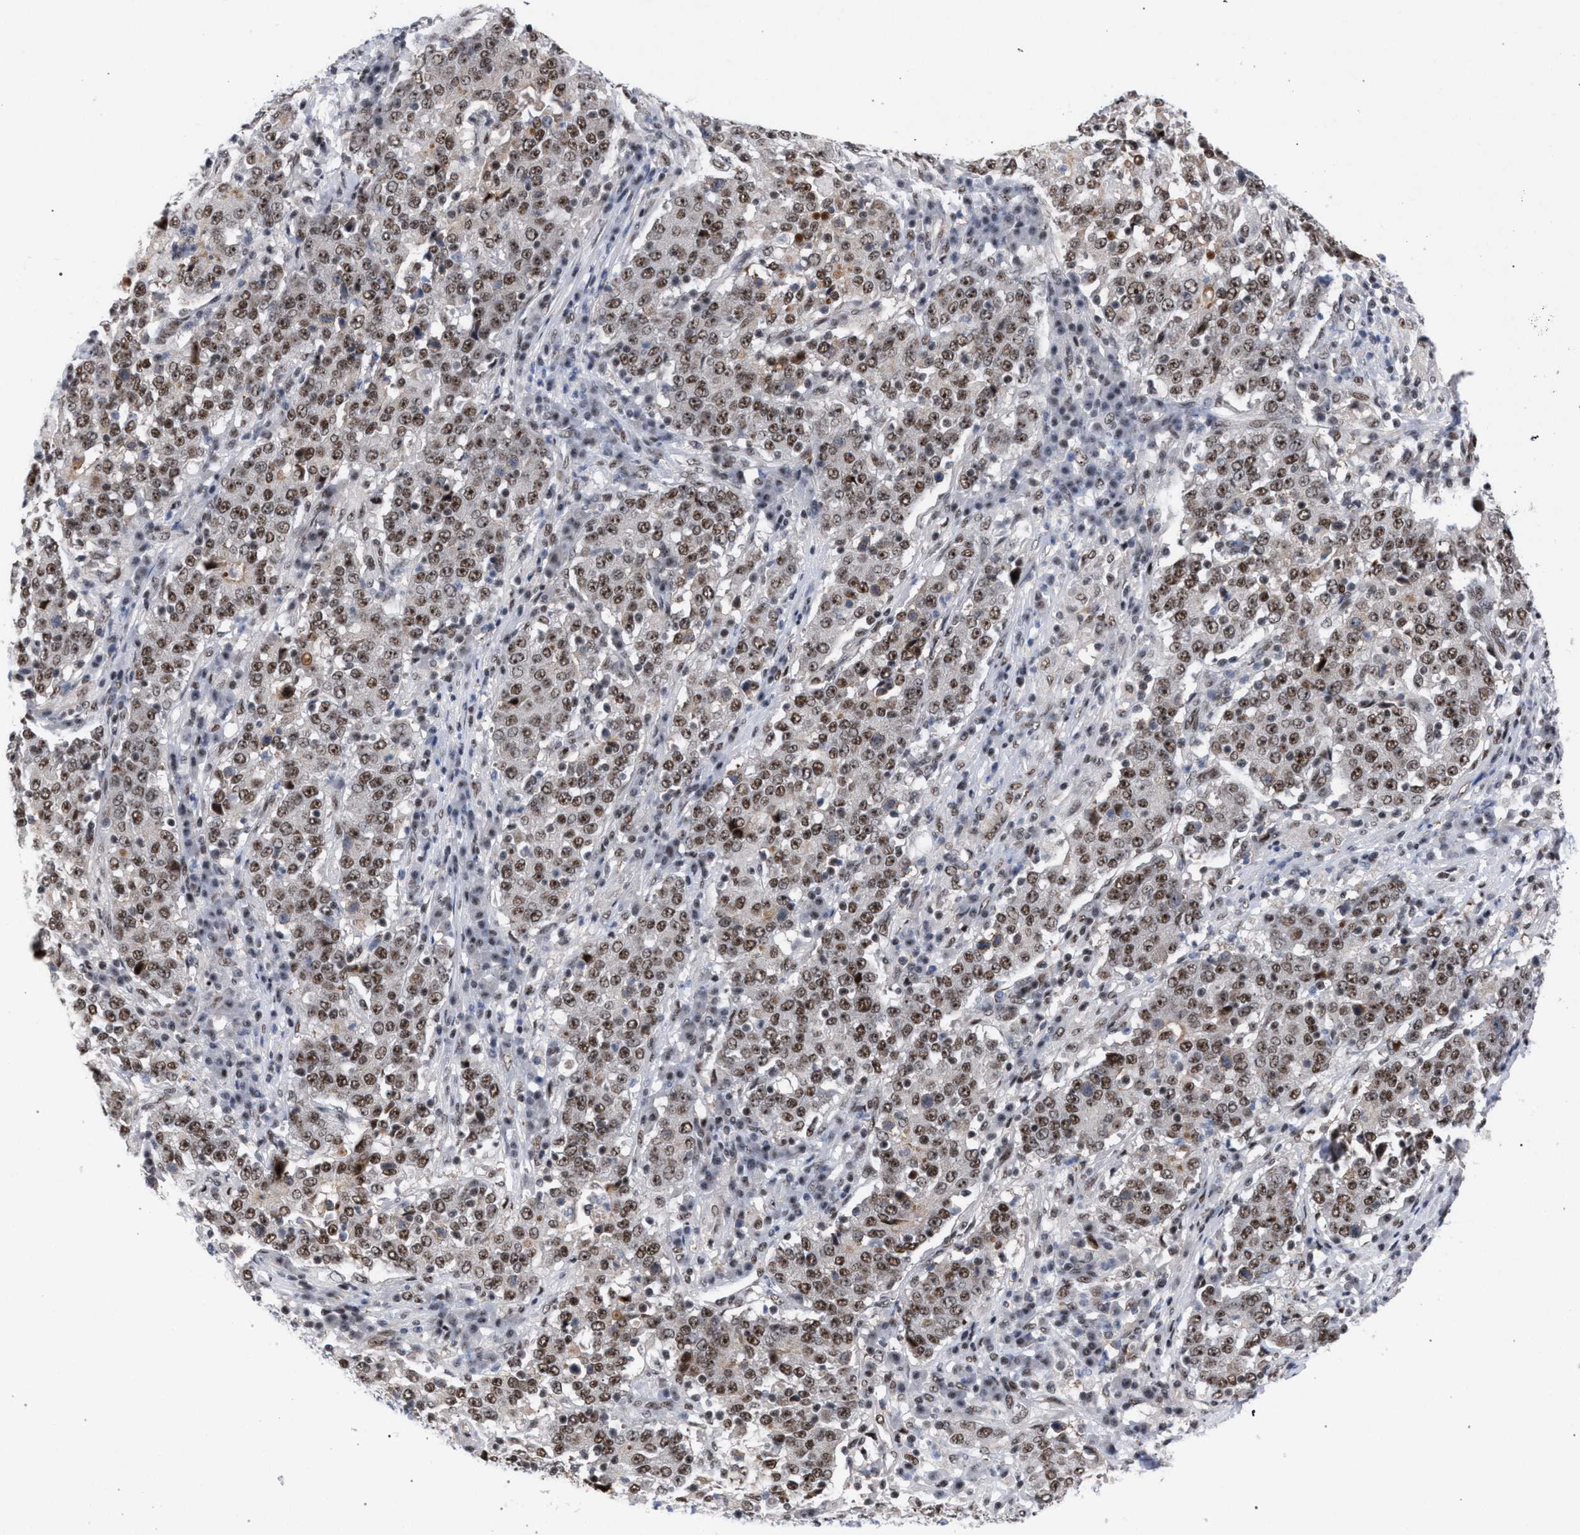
{"staining": {"intensity": "moderate", "quantity": ">75%", "location": "nuclear"}, "tissue": "stomach cancer", "cell_type": "Tumor cells", "image_type": "cancer", "snomed": [{"axis": "morphology", "description": "Adenocarcinoma, NOS"}, {"axis": "topography", "description": "Stomach"}], "caption": "The micrograph reveals immunohistochemical staining of stomach adenocarcinoma. There is moderate nuclear positivity is seen in about >75% of tumor cells.", "gene": "SCAF4", "patient": {"sex": "male", "age": 59}}